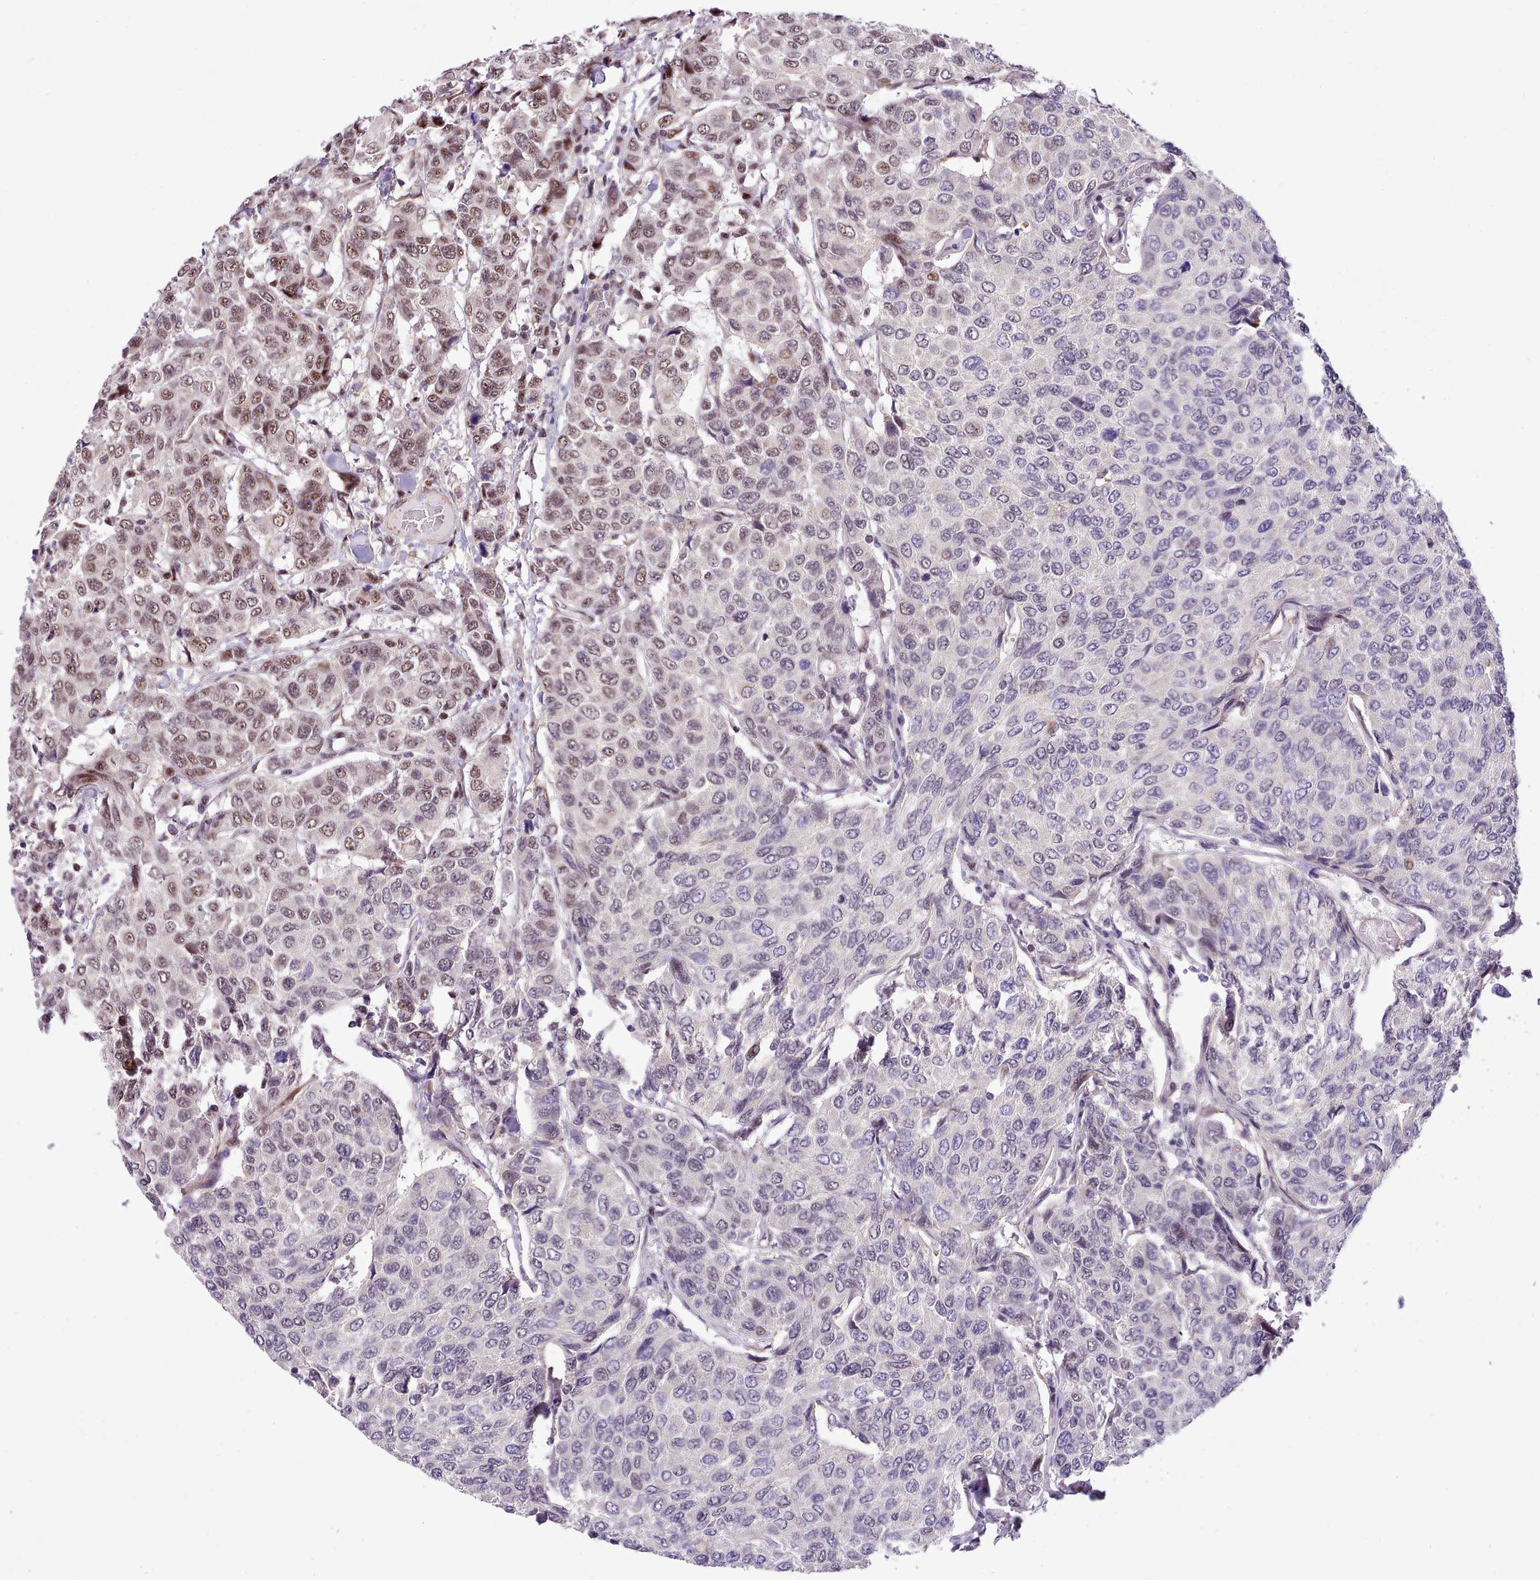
{"staining": {"intensity": "moderate", "quantity": "<25%", "location": "nuclear"}, "tissue": "breast cancer", "cell_type": "Tumor cells", "image_type": "cancer", "snomed": [{"axis": "morphology", "description": "Duct carcinoma"}, {"axis": "topography", "description": "Breast"}], "caption": "Immunohistochemical staining of breast infiltrating ductal carcinoma reveals low levels of moderate nuclear staining in about <25% of tumor cells.", "gene": "HOXB7", "patient": {"sex": "female", "age": 55}}